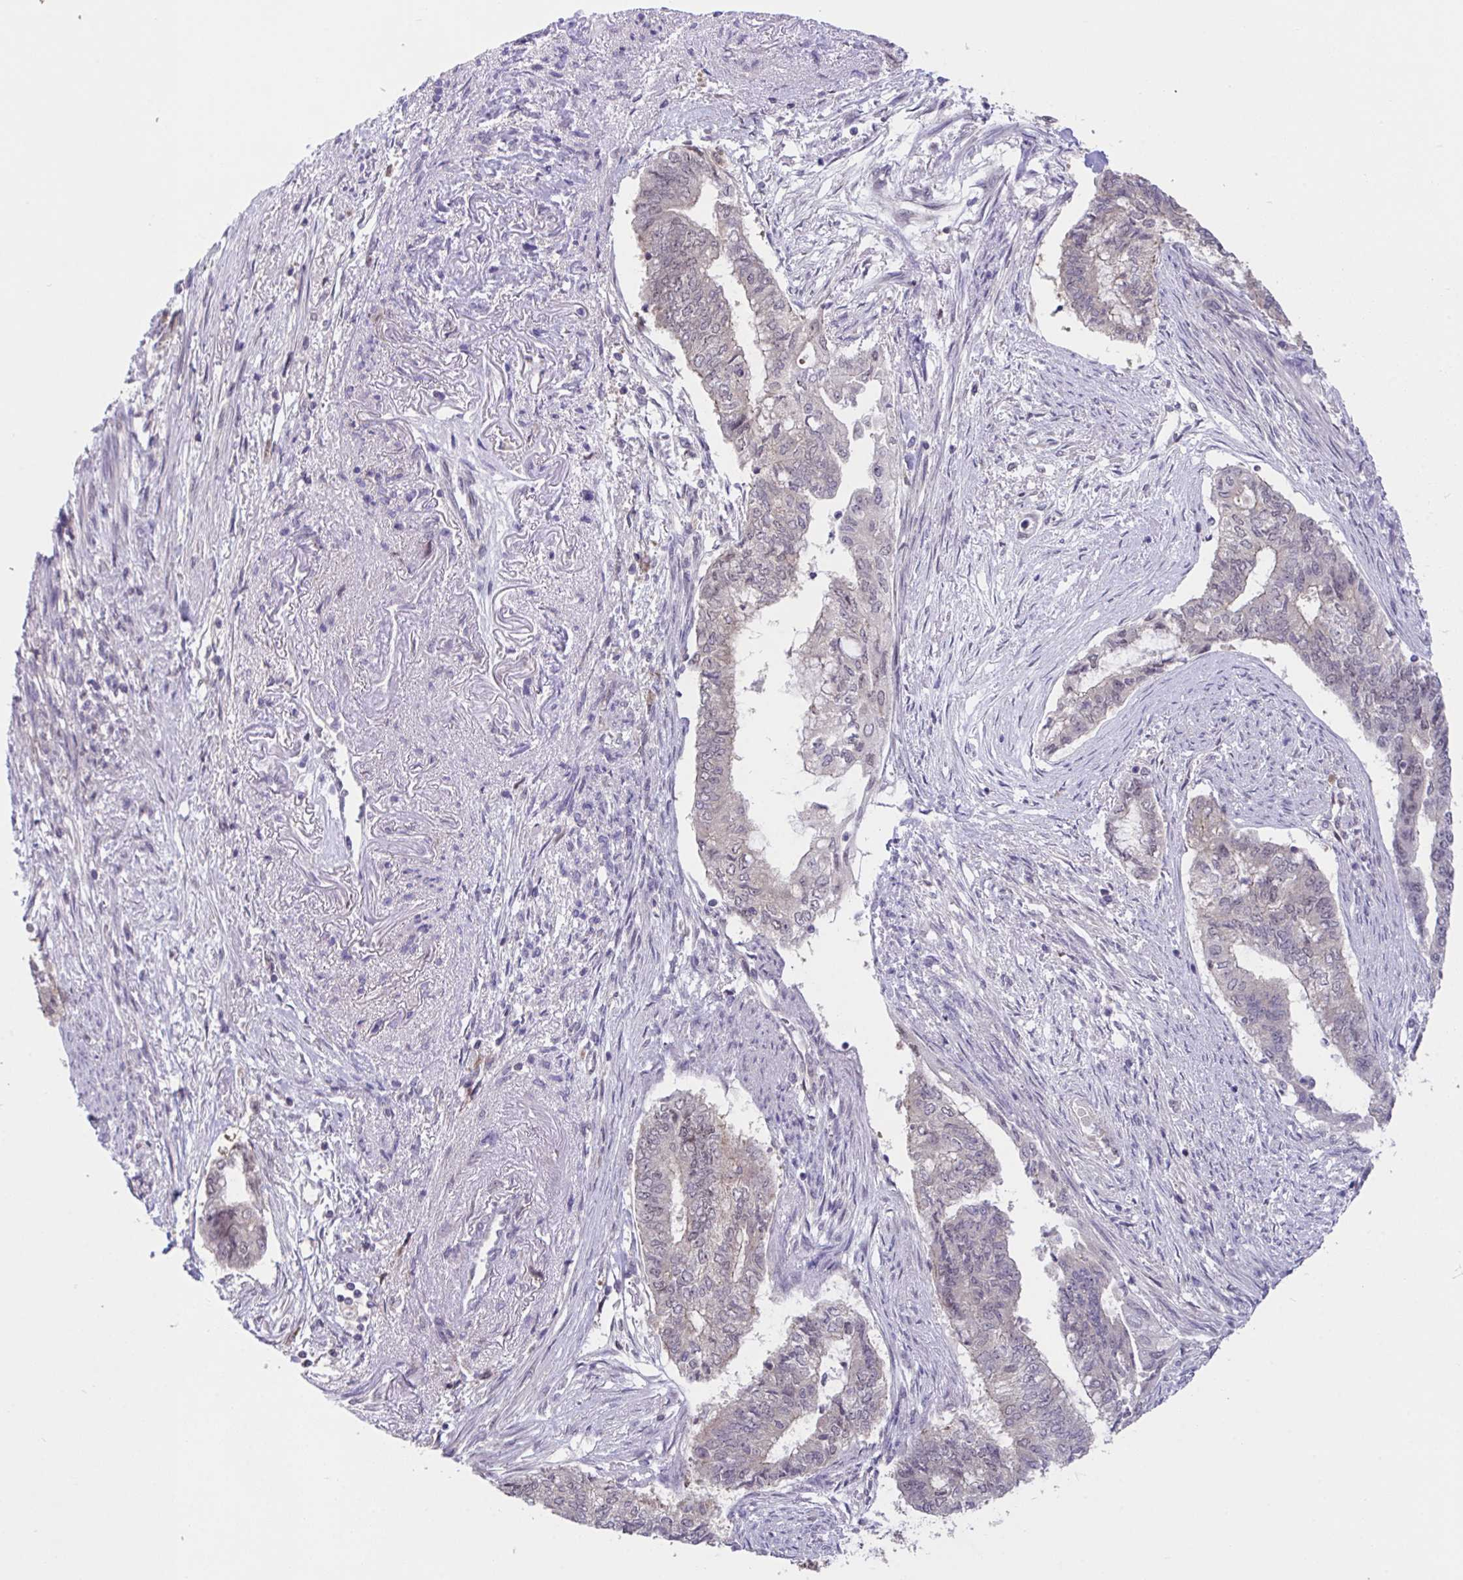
{"staining": {"intensity": "negative", "quantity": "none", "location": "none"}, "tissue": "endometrial cancer", "cell_type": "Tumor cells", "image_type": "cancer", "snomed": [{"axis": "morphology", "description": "Adenocarcinoma, NOS"}, {"axis": "topography", "description": "Endometrium"}], "caption": "Human endometrial adenocarcinoma stained for a protein using immunohistochemistry reveals no staining in tumor cells.", "gene": "ZNF444", "patient": {"sex": "female", "age": 65}}